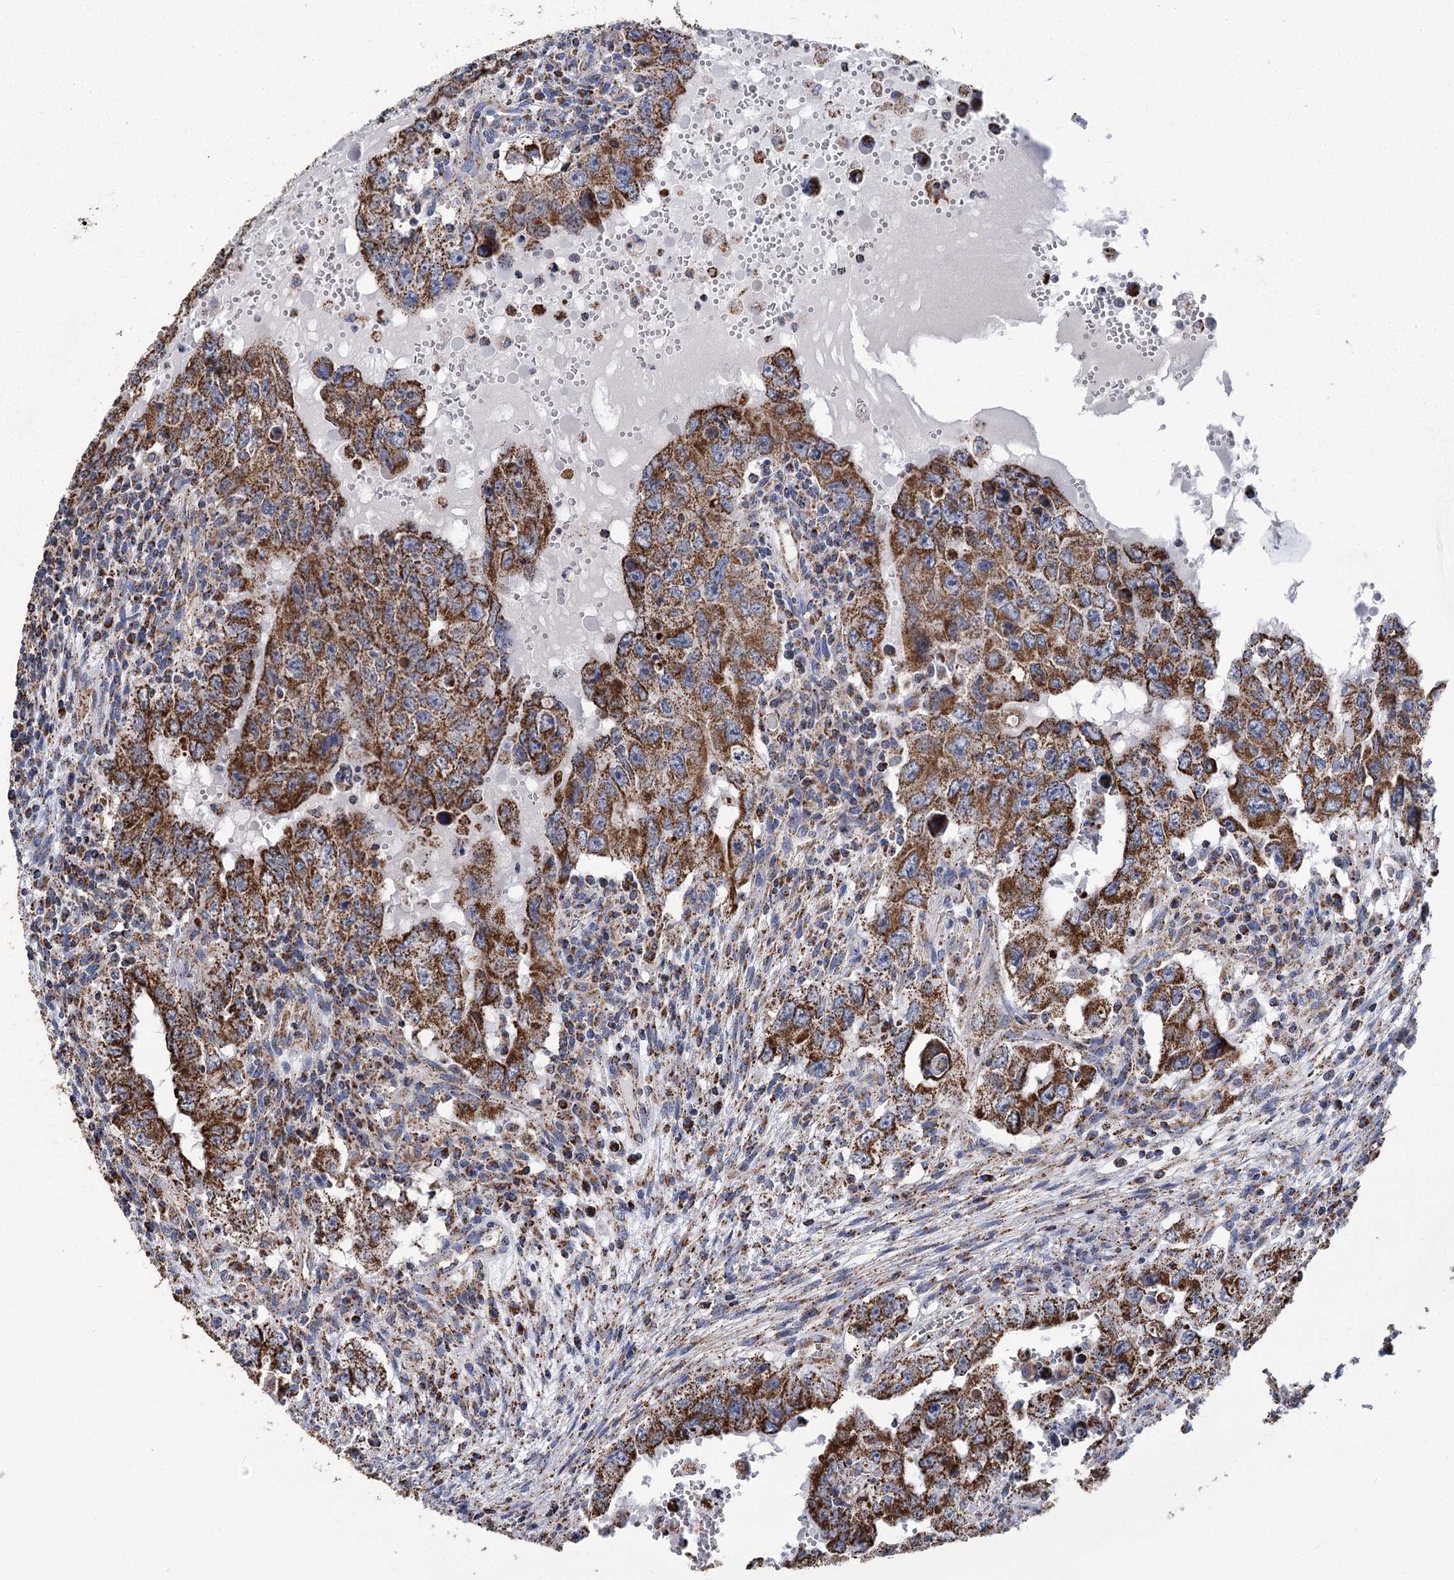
{"staining": {"intensity": "moderate", "quantity": ">75%", "location": "cytoplasmic/membranous"}, "tissue": "testis cancer", "cell_type": "Tumor cells", "image_type": "cancer", "snomed": [{"axis": "morphology", "description": "Carcinoma, Embryonal, NOS"}, {"axis": "topography", "description": "Testis"}], "caption": "Testis embryonal carcinoma was stained to show a protein in brown. There is medium levels of moderate cytoplasmic/membranous positivity in approximately >75% of tumor cells. The staining was performed using DAB (3,3'-diaminobenzidine) to visualize the protein expression in brown, while the nuclei were stained in blue with hematoxylin (Magnification: 20x).", "gene": "CCDC73", "patient": {"sex": "male", "age": 26}}